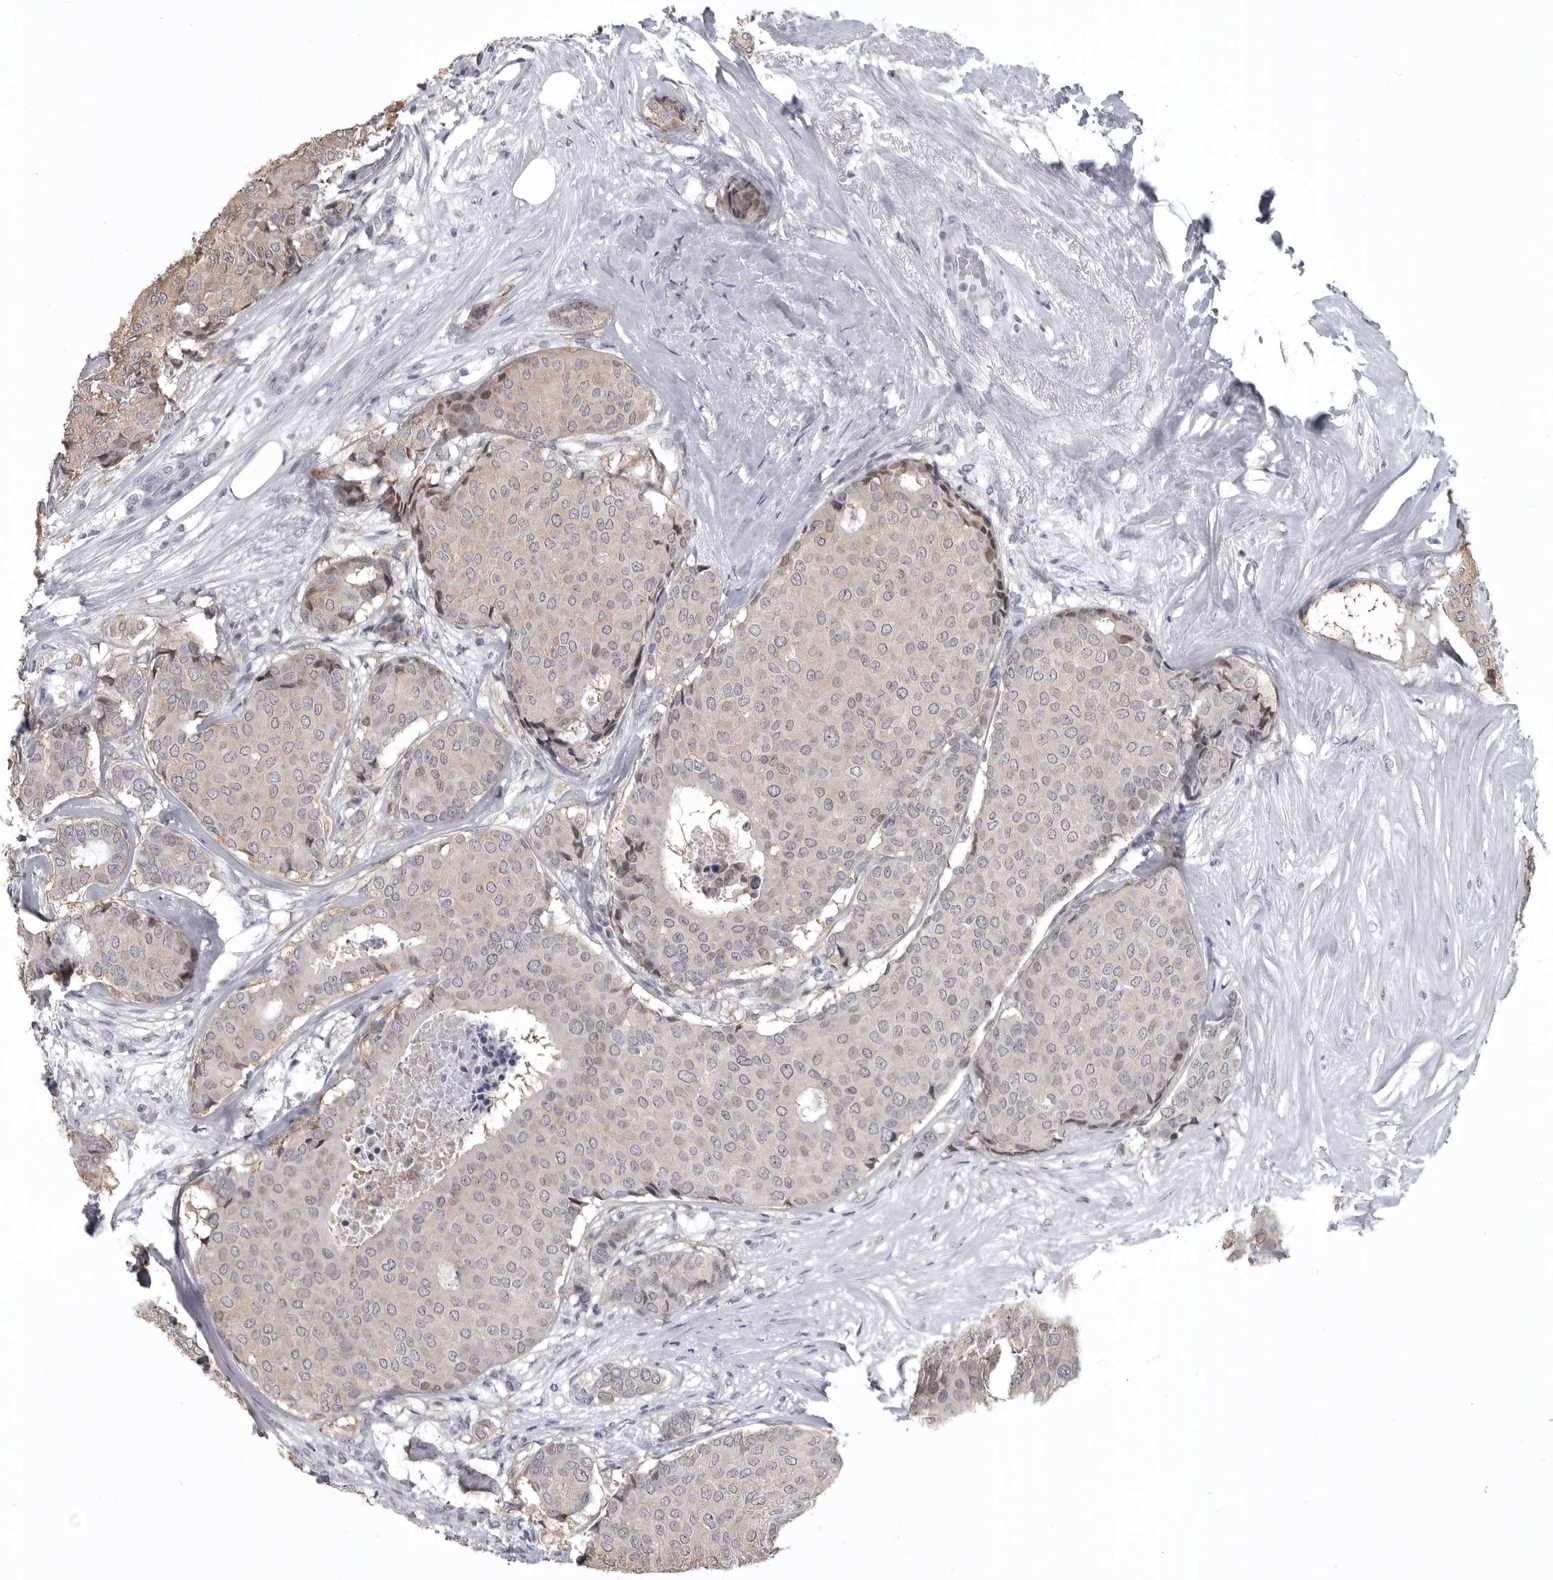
{"staining": {"intensity": "weak", "quantity": "<25%", "location": "cytoplasmic/membranous"}, "tissue": "breast cancer", "cell_type": "Tumor cells", "image_type": "cancer", "snomed": [{"axis": "morphology", "description": "Duct carcinoma"}, {"axis": "topography", "description": "Breast"}], "caption": "Breast cancer was stained to show a protein in brown. There is no significant positivity in tumor cells.", "gene": "SNX16", "patient": {"sex": "female", "age": 75}}